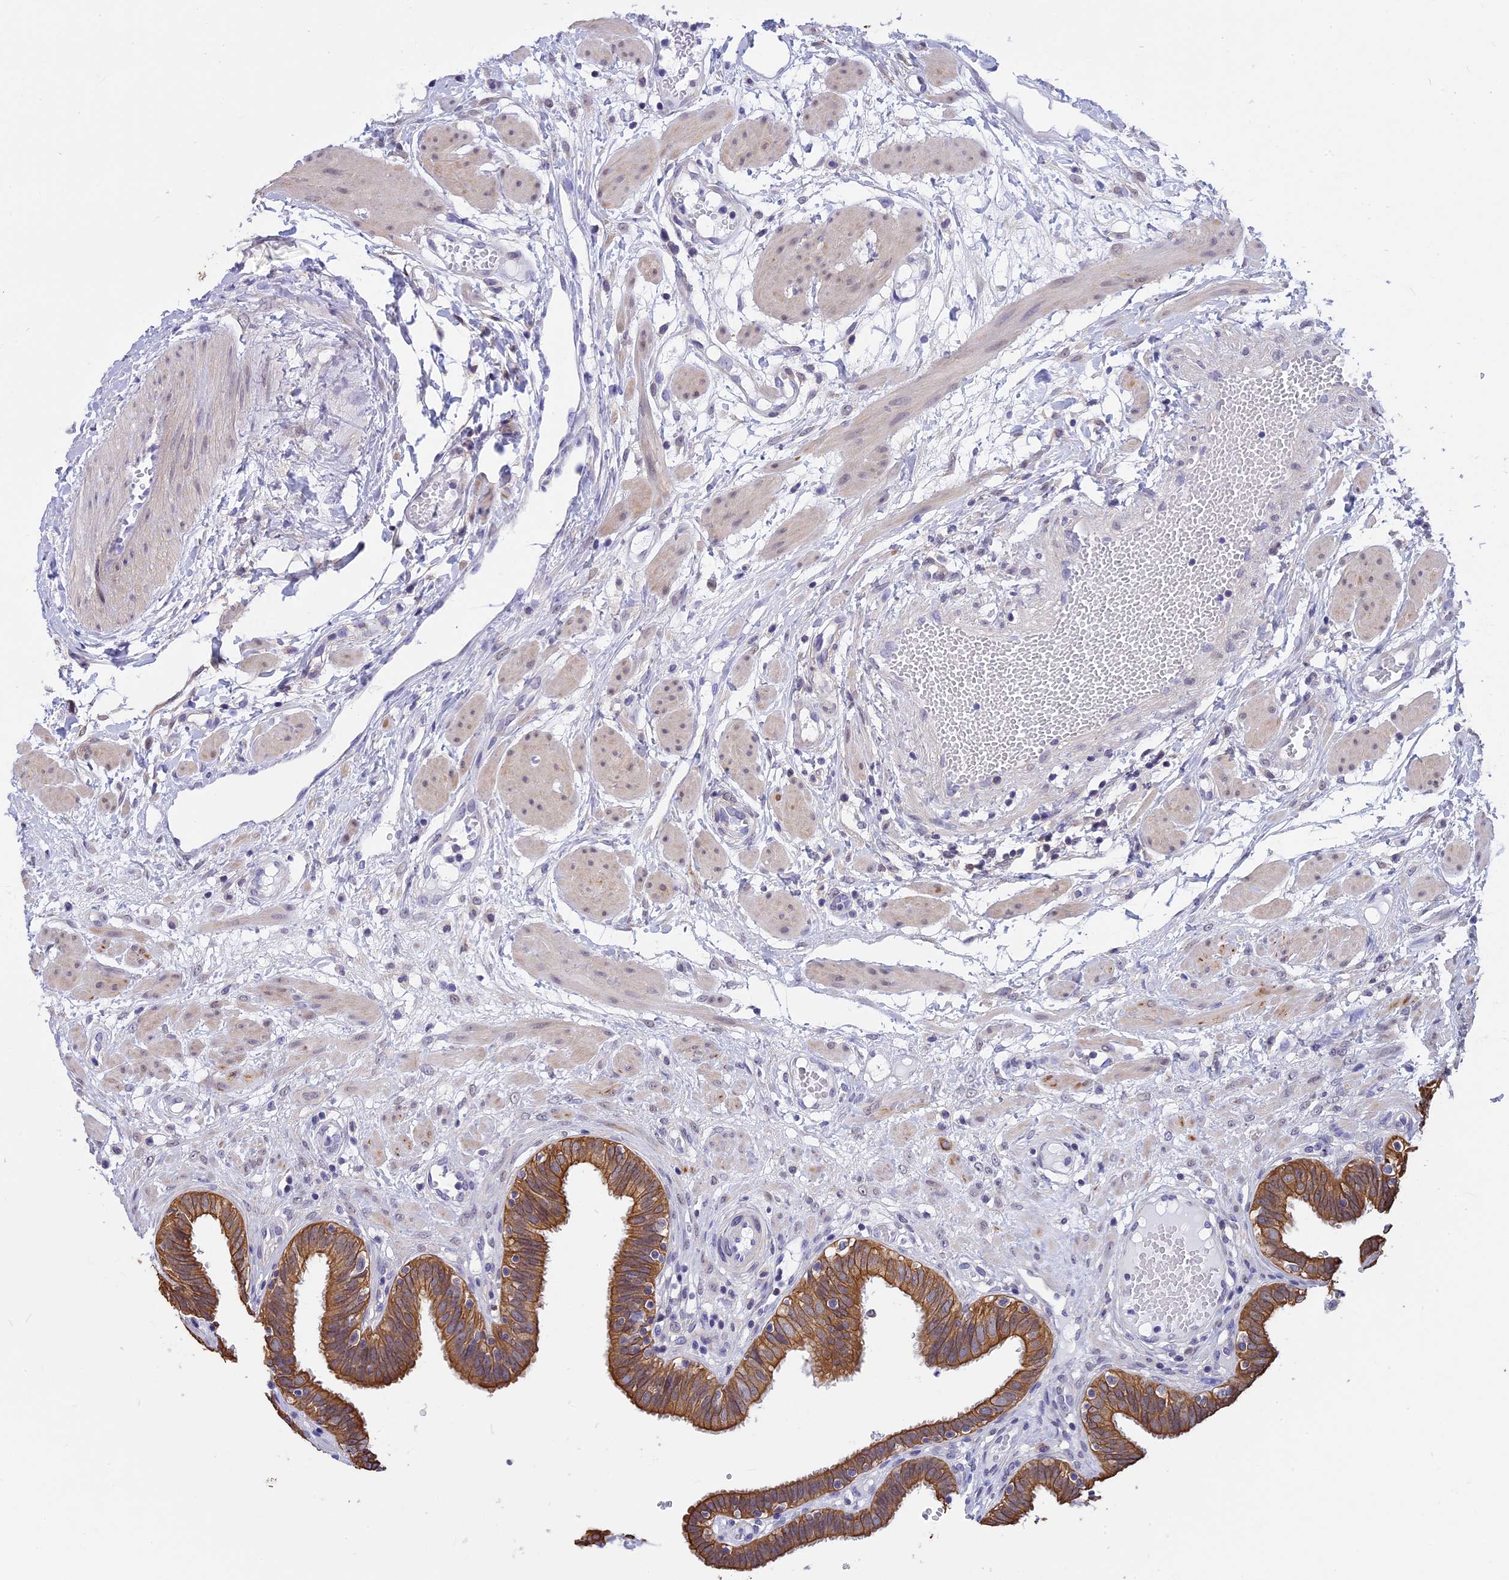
{"staining": {"intensity": "strong", "quantity": ">75%", "location": "cytoplasmic/membranous"}, "tissue": "fallopian tube", "cell_type": "Glandular cells", "image_type": "normal", "snomed": [{"axis": "morphology", "description": "Normal tissue, NOS"}, {"axis": "topography", "description": "Fallopian tube"}, {"axis": "topography", "description": "Placenta"}], "caption": "Protein expression analysis of benign fallopian tube demonstrates strong cytoplasmic/membranous positivity in approximately >75% of glandular cells.", "gene": "STUB1", "patient": {"sex": "female", "age": 32}}